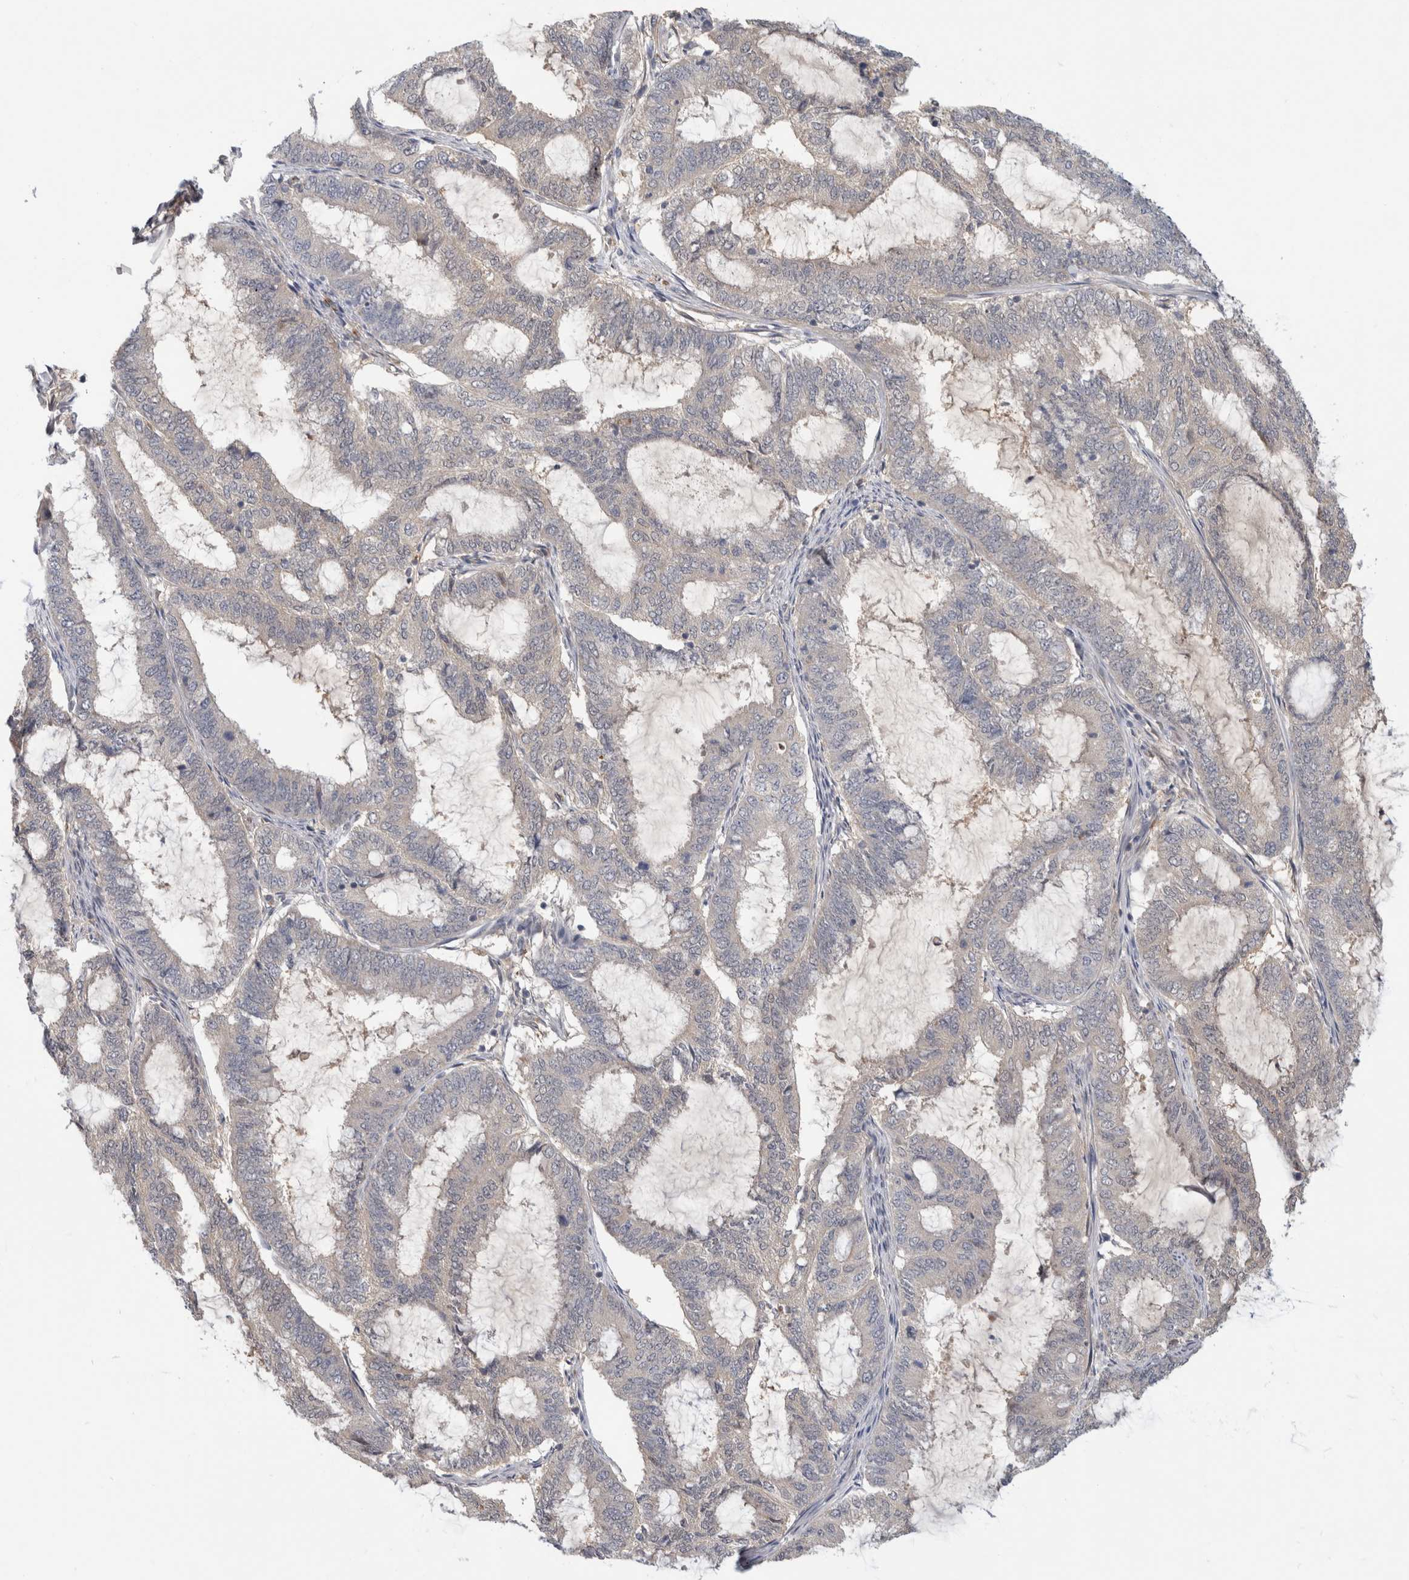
{"staining": {"intensity": "negative", "quantity": "none", "location": "none"}, "tissue": "endometrial cancer", "cell_type": "Tumor cells", "image_type": "cancer", "snomed": [{"axis": "morphology", "description": "Adenocarcinoma, NOS"}, {"axis": "topography", "description": "Endometrium"}], "caption": "Immunohistochemistry histopathology image of human endometrial cancer (adenocarcinoma) stained for a protein (brown), which exhibits no positivity in tumor cells.", "gene": "PGM1", "patient": {"sex": "female", "age": 51}}